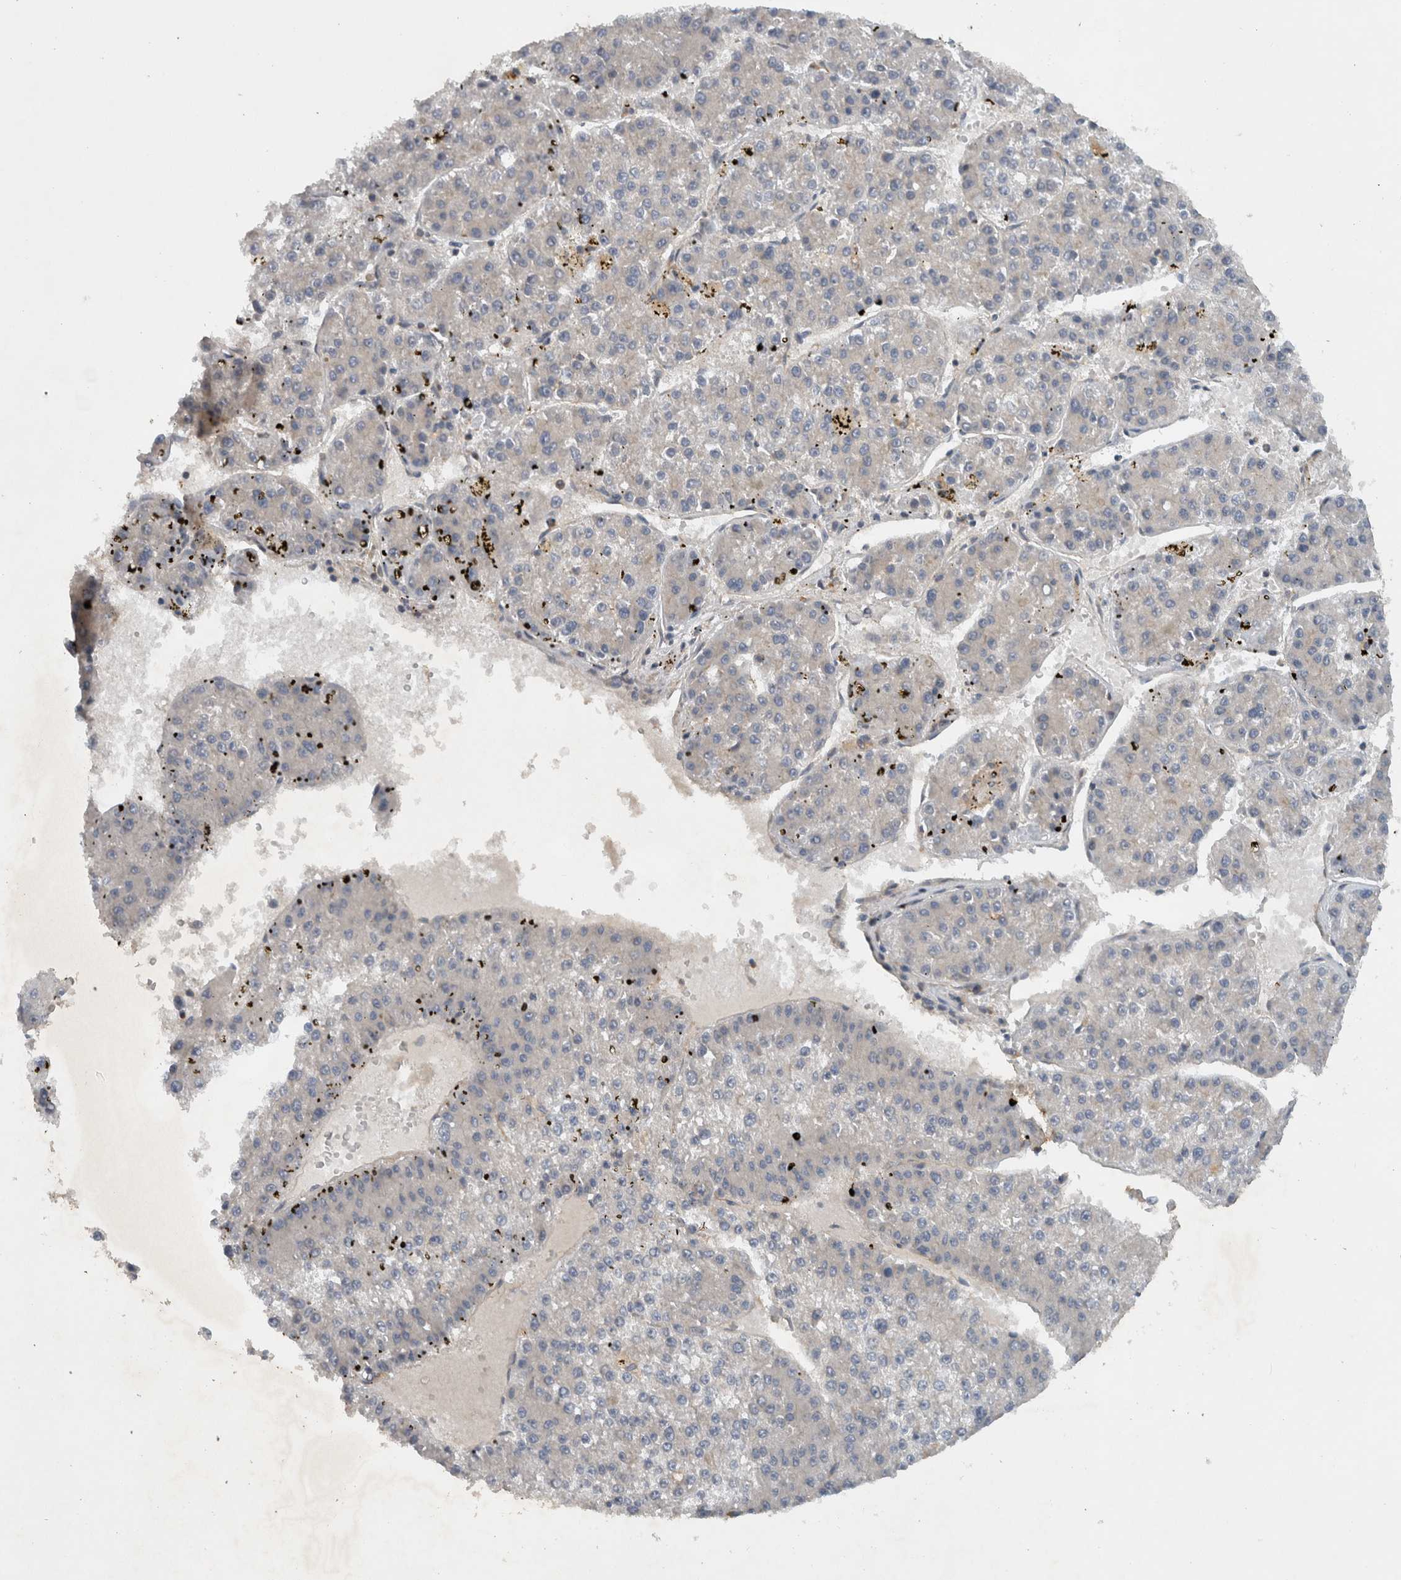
{"staining": {"intensity": "negative", "quantity": "none", "location": "none"}, "tissue": "liver cancer", "cell_type": "Tumor cells", "image_type": "cancer", "snomed": [{"axis": "morphology", "description": "Carcinoma, Hepatocellular, NOS"}, {"axis": "topography", "description": "Liver"}], "caption": "Tumor cells show no significant protein positivity in liver cancer (hepatocellular carcinoma).", "gene": "SCARA5", "patient": {"sex": "female", "age": 73}}